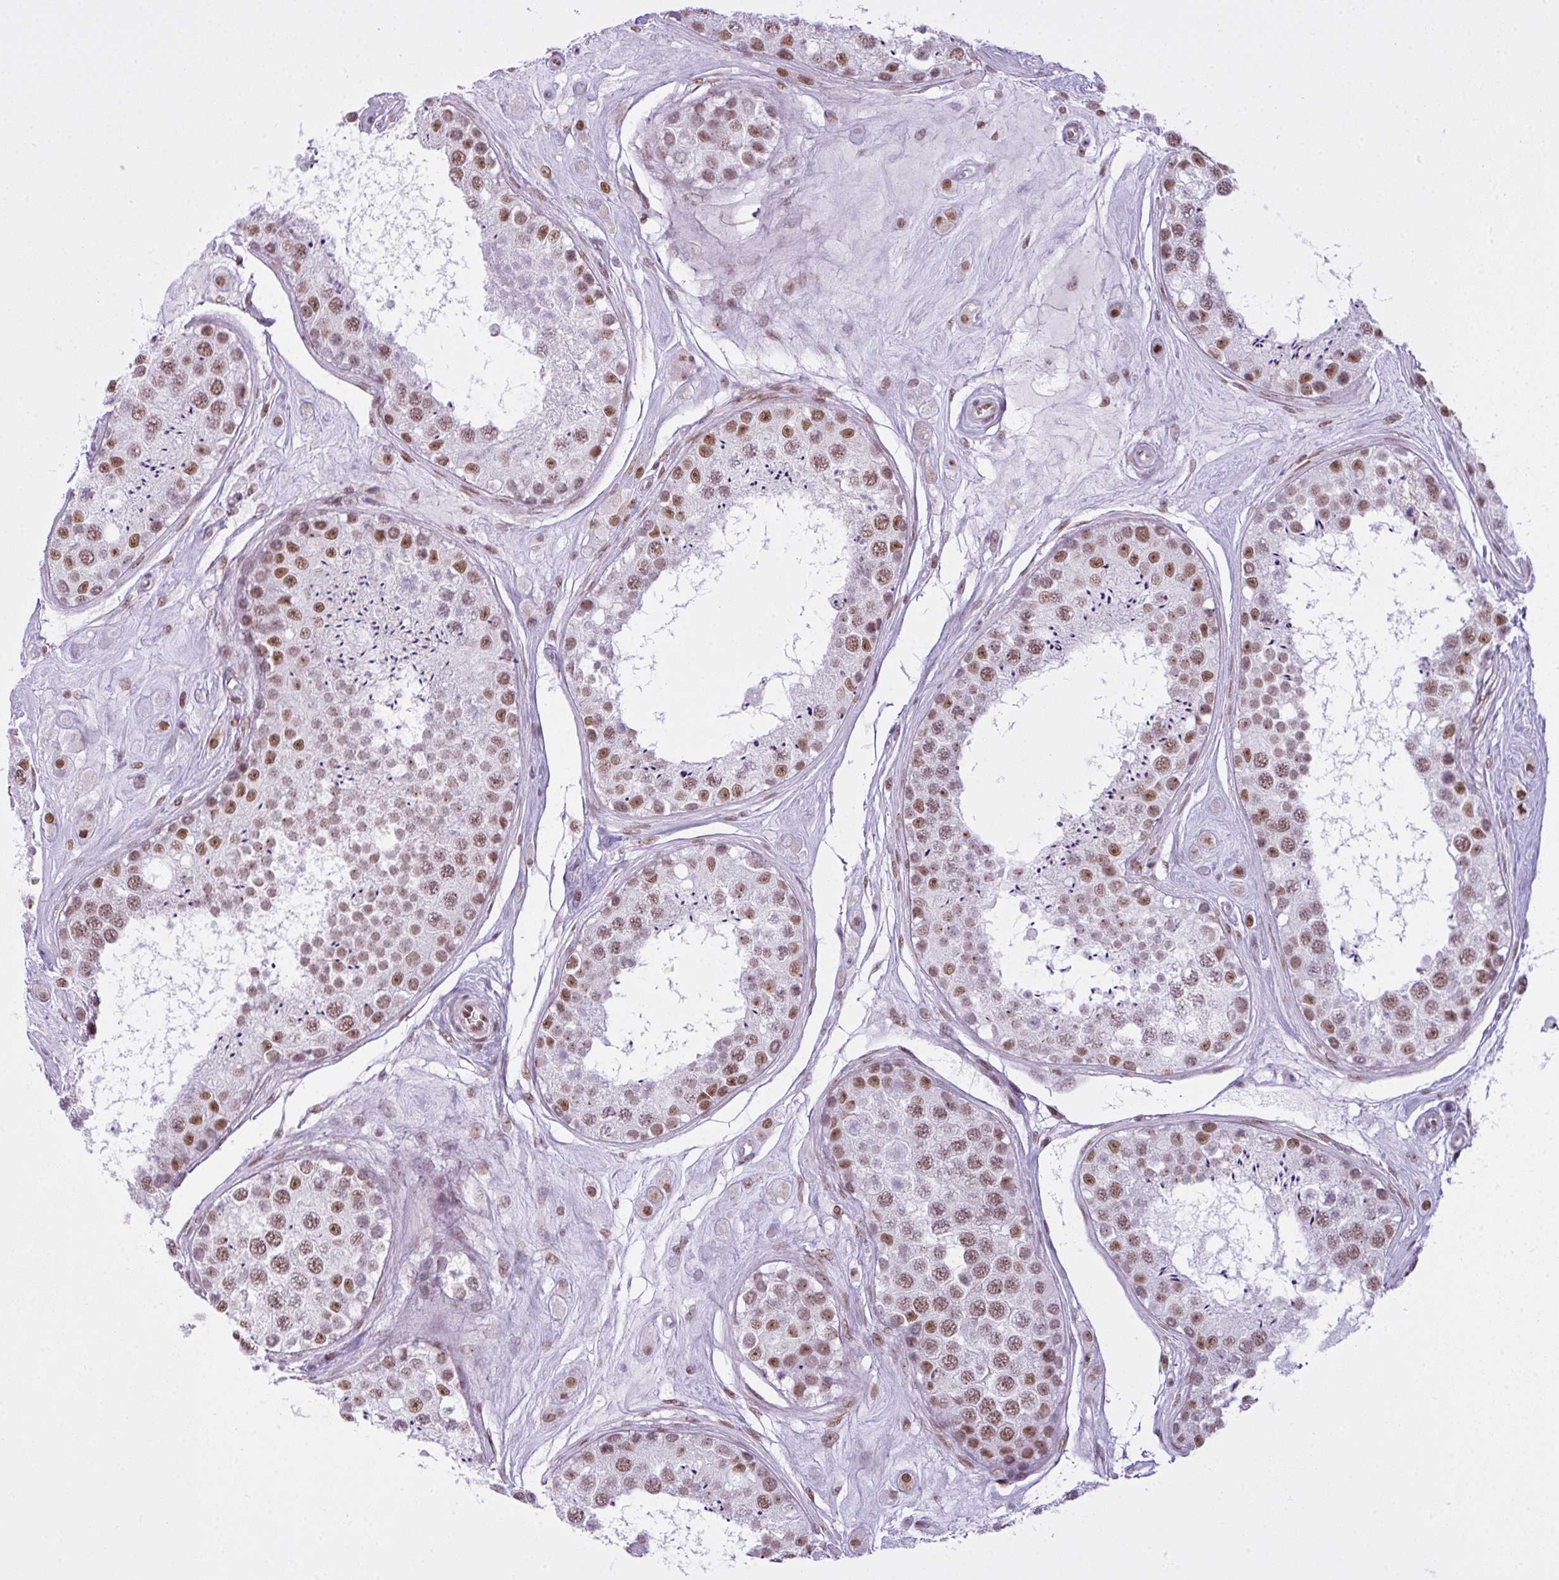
{"staining": {"intensity": "moderate", "quantity": ">75%", "location": "nuclear"}, "tissue": "testis", "cell_type": "Cells in seminiferous ducts", "image_type": "normal", "snomed": [{"axis": "morphology", "description": "Normal tissue, NOS"}, {"axis": "topography", "description": "Testis"}], "caption": "Testis stained with IHC displays moderate nuclear positivity in approximately >75% of cells in seminiferous ducts. (DAB IHC with brightfield microscopy, high magnification).", "gene": "ARL6IP4", "patient": {"sex": "male", "age": 25}}